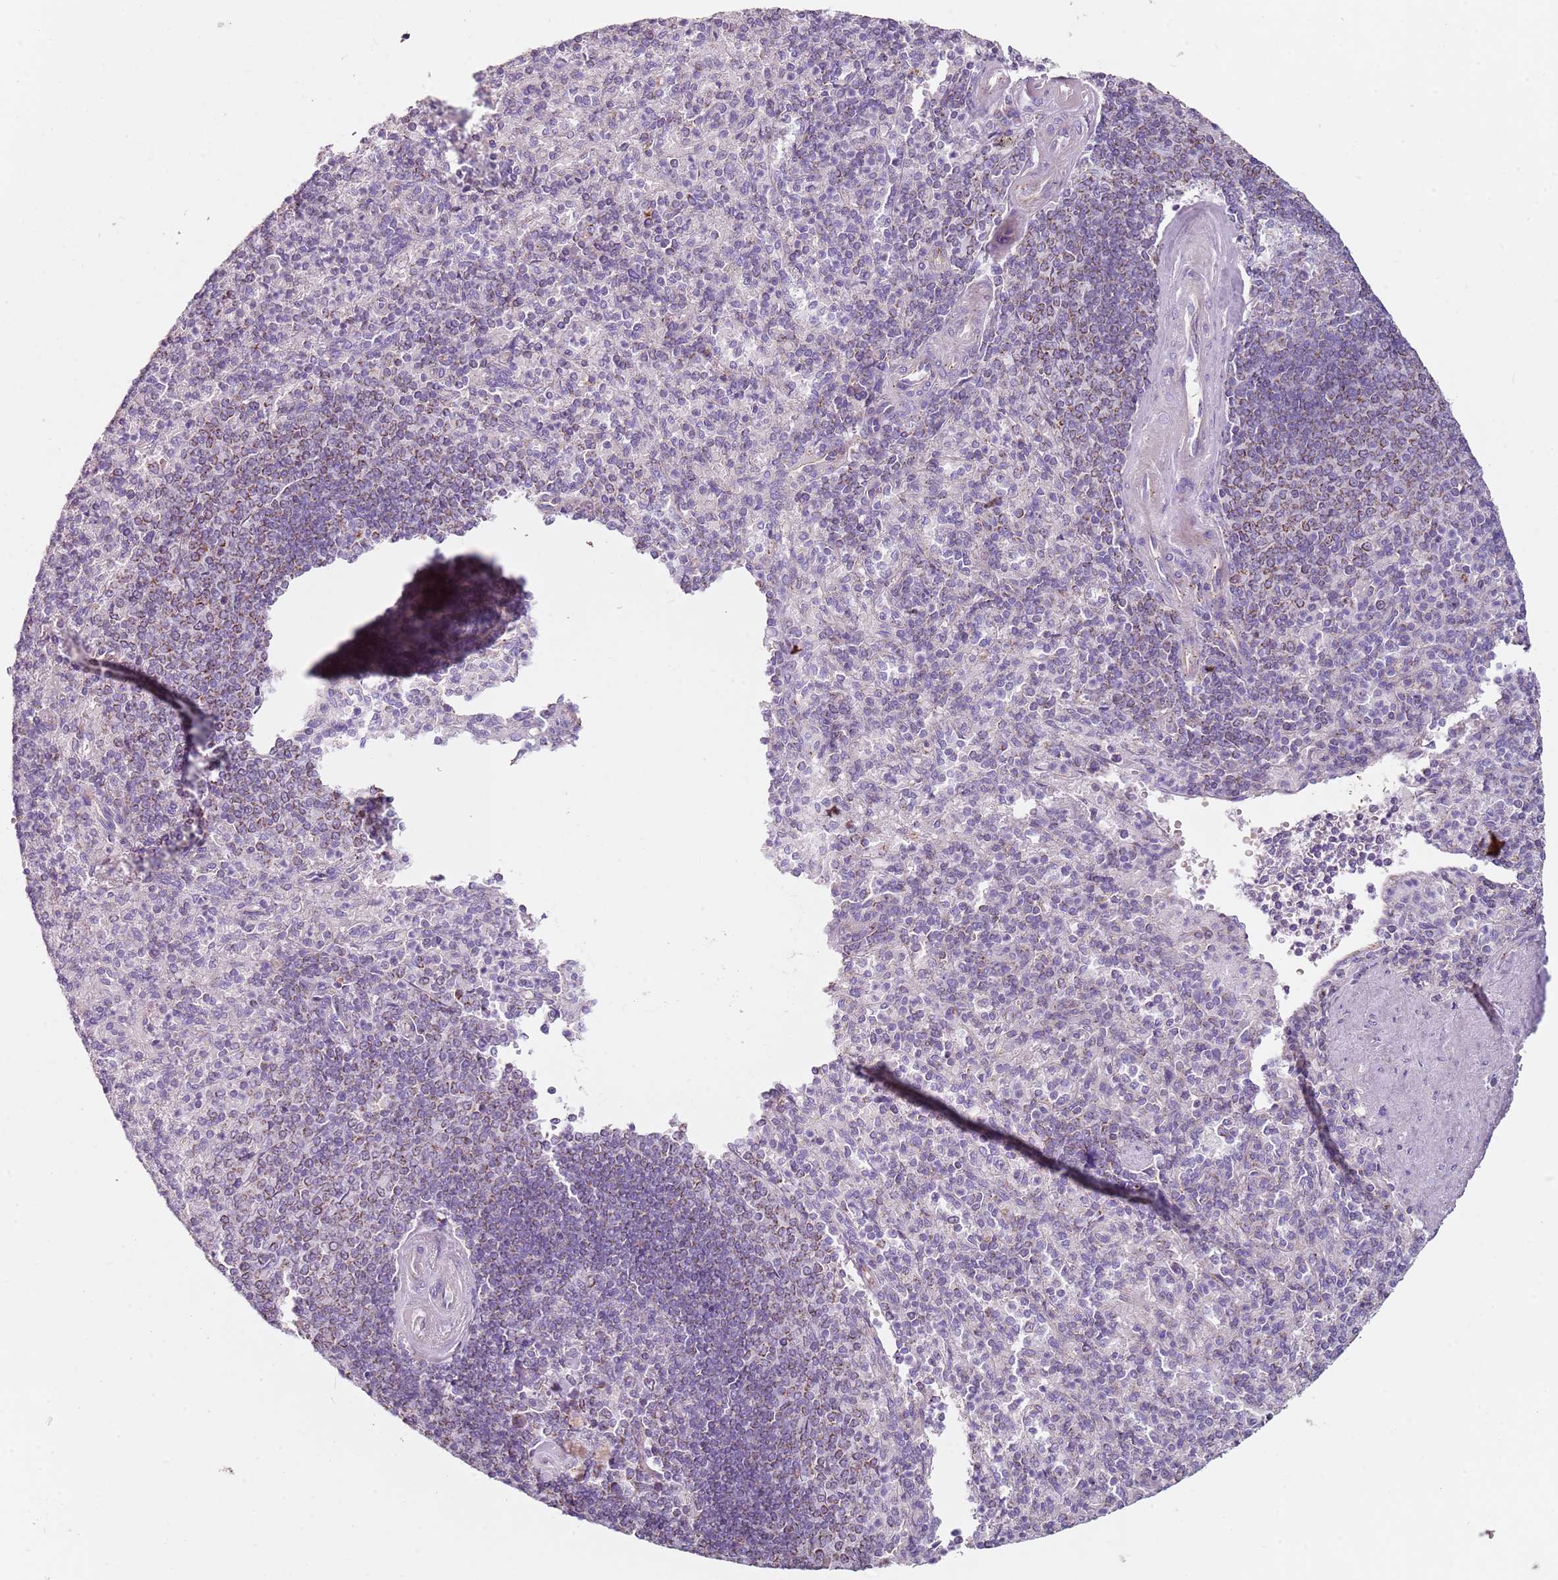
{"staining": {"intensity": "moderate", "quantity": "<25%", "location": "cytoplasmic/membranous"}, "tissue": "spleen", "cell_type": "Cells in red pulp", "image_type": "normal", "snomed": [{"axis": "morphology", "description": "Normal tissue, NOS"}, {"axis": "topography", "description": "Spleen"}], "caption": "IHC micrograph of benign spleen stained for a protein (brown), which demonstrates low levels of moderate cytoplasmic/membranous staining in about <25% of cells in red pulp.", "gene": "ALS2", "patient": {"sex": "male", "age": 82}}